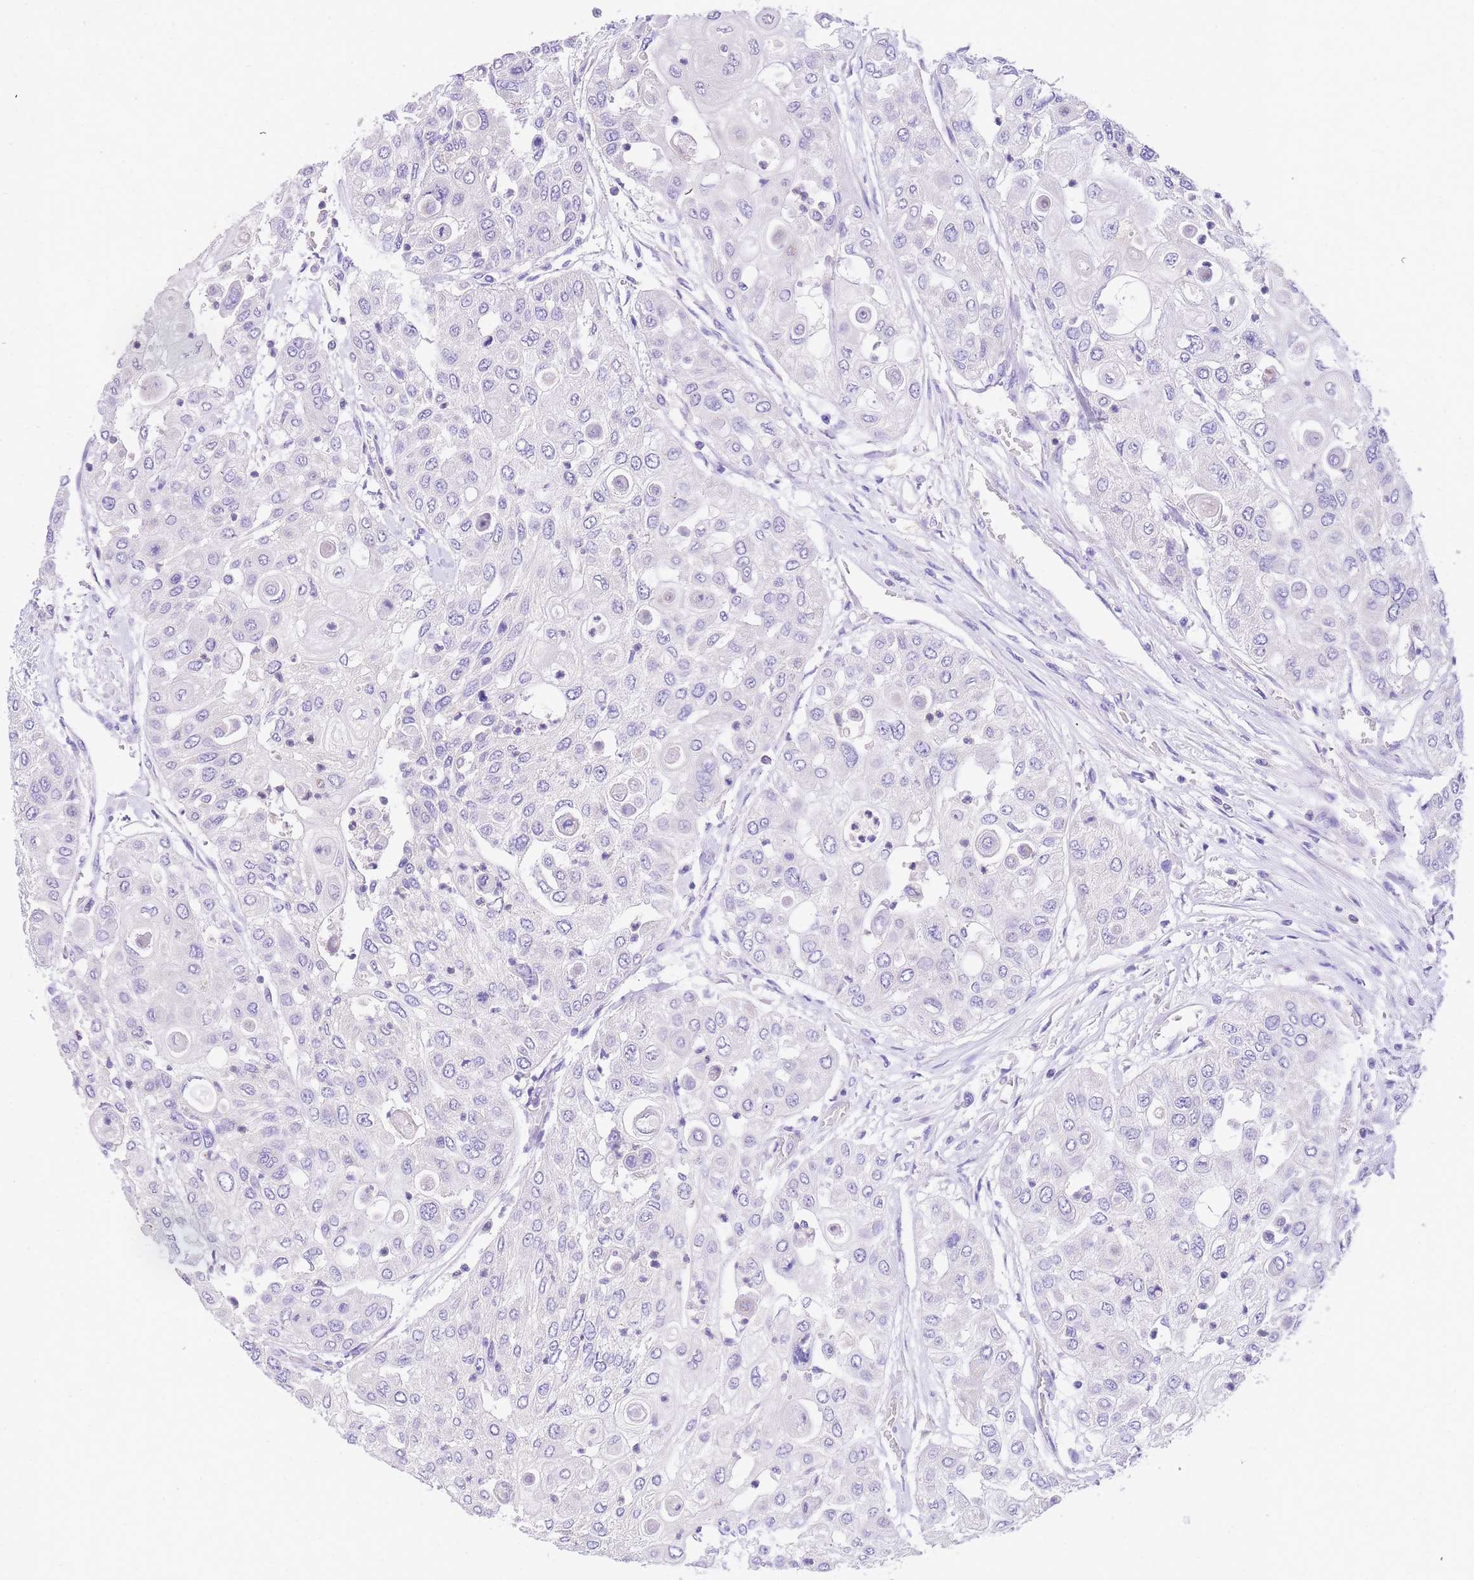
{"staining": {"intensity": "negative", "quantity": "none", "location": "none"}, "tissue": "urothelial cancer", "cell_type": "Tumor cells", "image_type": "cancer", "snomed": [{"axis": "morphology", "description": "Urothelial carcinoma, High grade"}, {"axis": "topography", "description": "Urinary bladder"}], "caption": "Tumor cells are negative for protein expression in human urothelial carcinoma (high-grade).", "gene": "EPN2", "patient": {"sex": "female", "age": 79}}